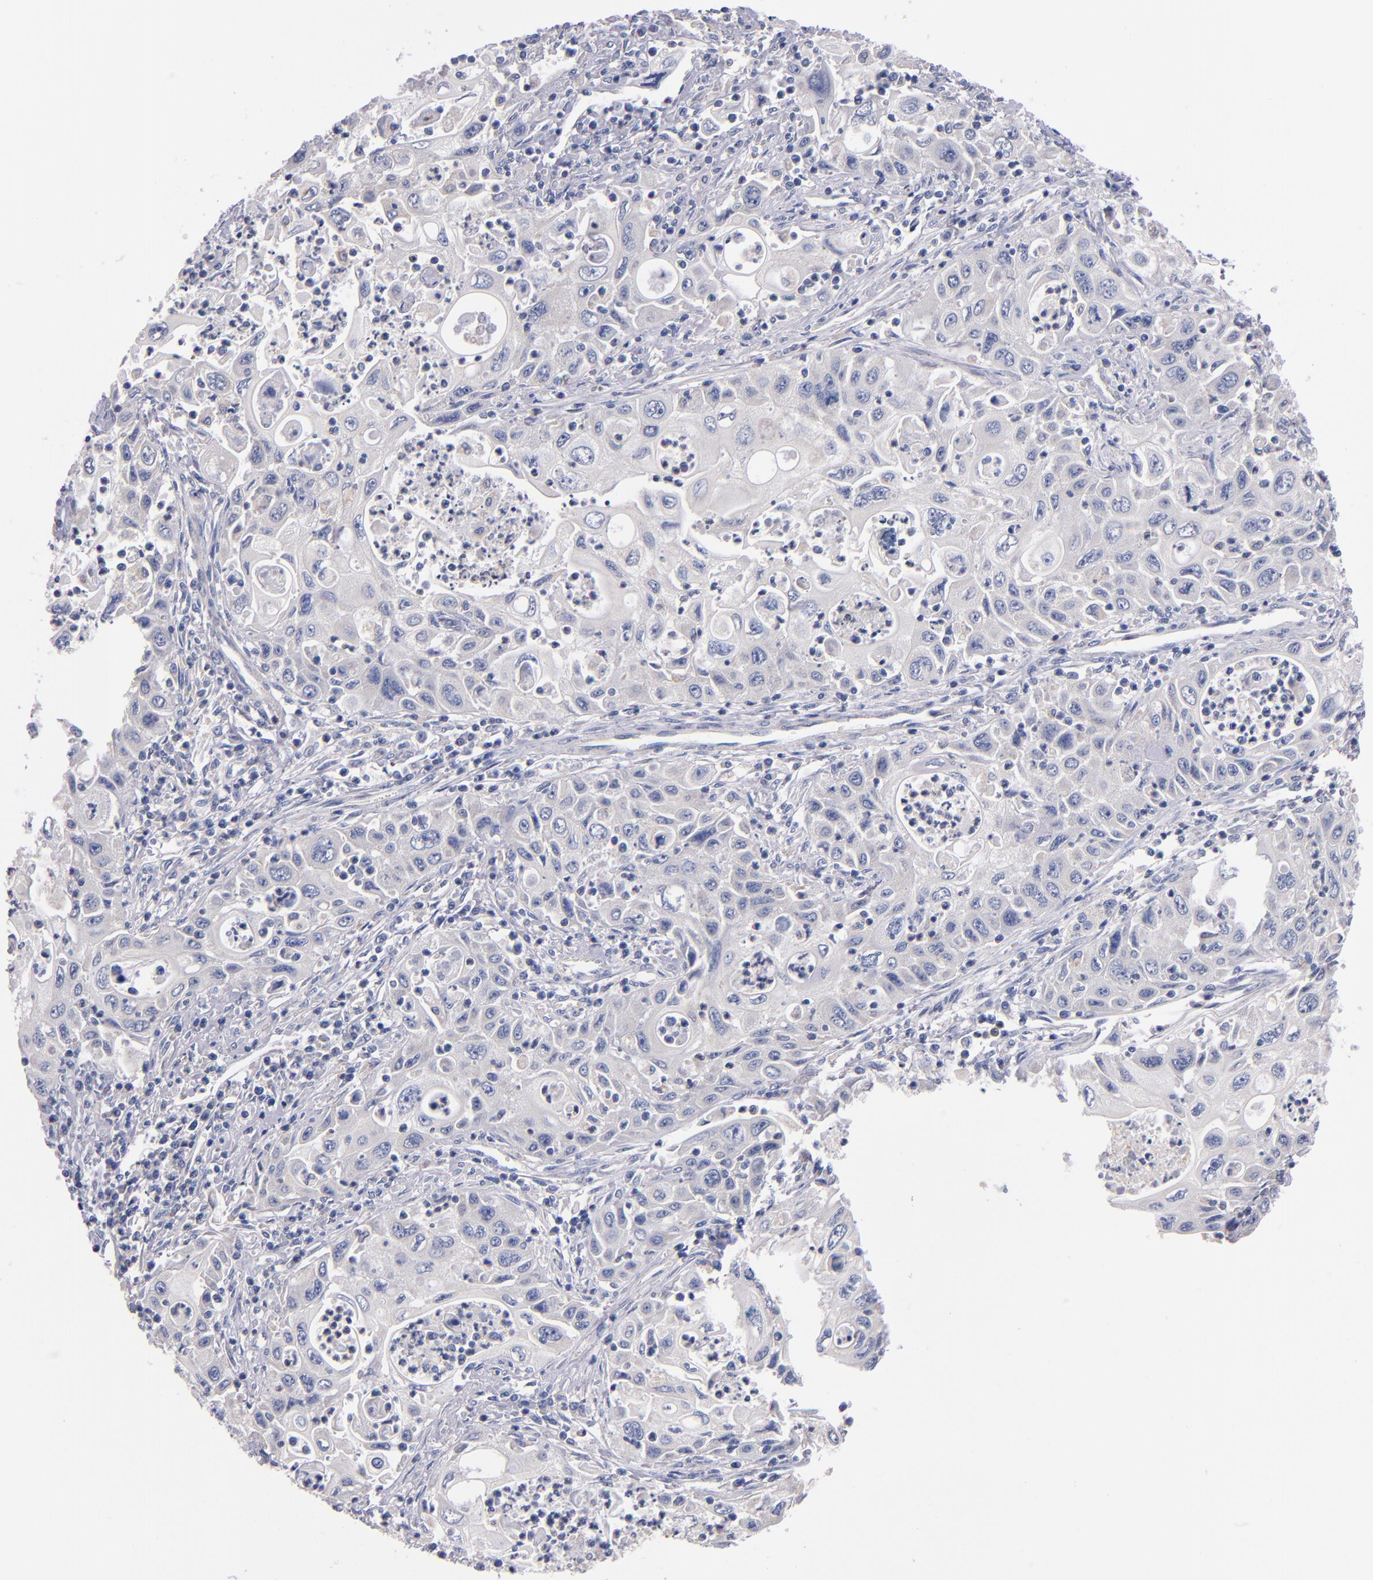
{"staining": {"intensity": "negative", "quantity": "none", "location": "none"}, "tissue": "pancreatic cancer", "cell_type": "Tumor cells", "image_type": "cancer", "snomed": [{"axis": "morphology", "description": "Adenocarcinoma, NOS"}, {"axis": "topography", "description": "Pancreas"}], "caption": "Immunohistochemistry image of pancreatic cancer (adenocarcinoma) stained for a protein (brown), which displays no expression in tumor cells.", "gene": "CNTNAP2", "patient": {"sex": "male", "age": 70}}